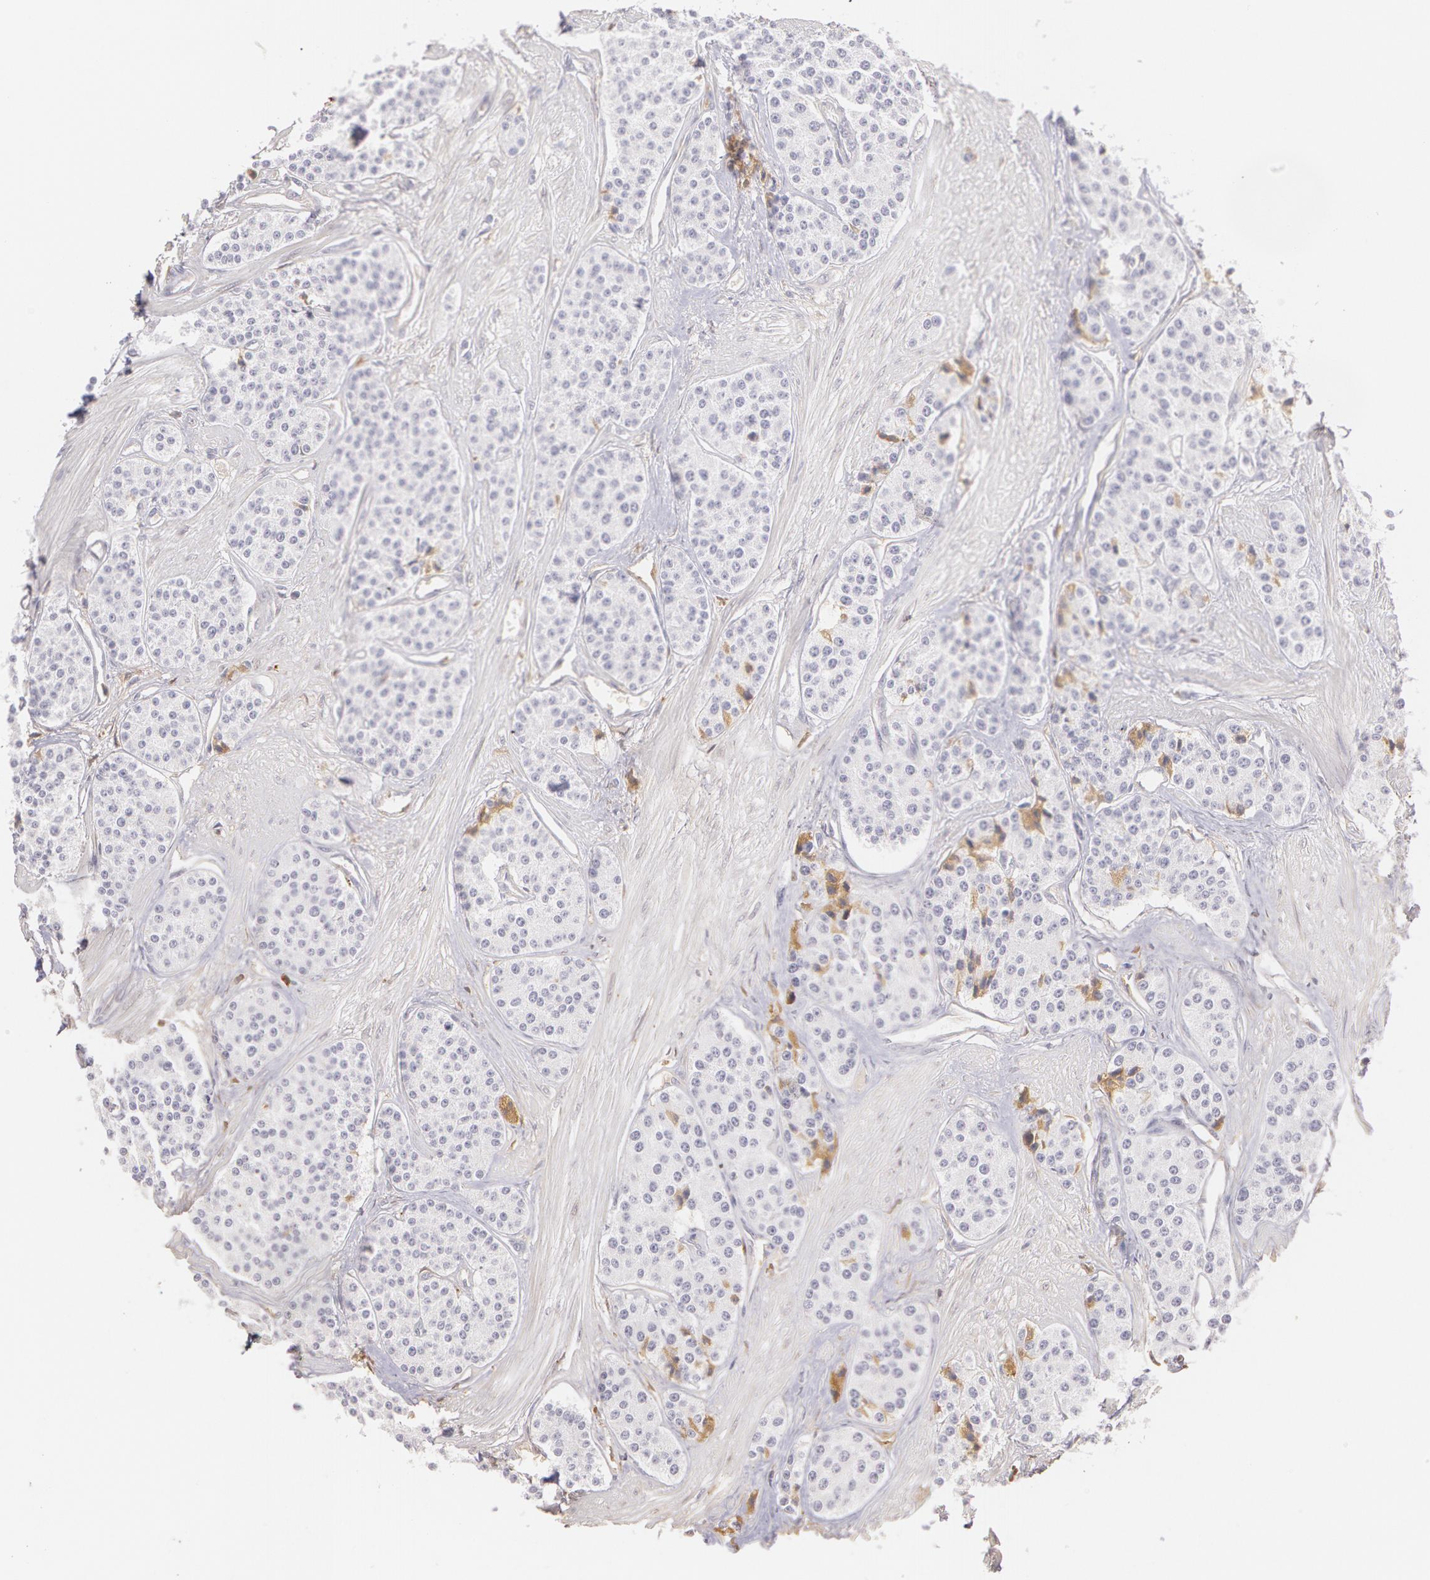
{"staining": {"intensity": "weak", "quantity": "<25%", "location": "cytoplasmic/membranous"}, "tissue": "carcinoid", "cell_type": "Tumor cells", "image_type": "cancer", "snomed": [{"axis": "morphology", "description": "Carcinoid, malignant, NOS"}, {"axis": "topography", "description": "Stomach"}], "caption": "IHC micrograph of malignant carcinoid stained for a protein (brown), which shows no staining in tumor cells.", "gene": "LBP", "patient": {"sex": "female", "age": 76}}